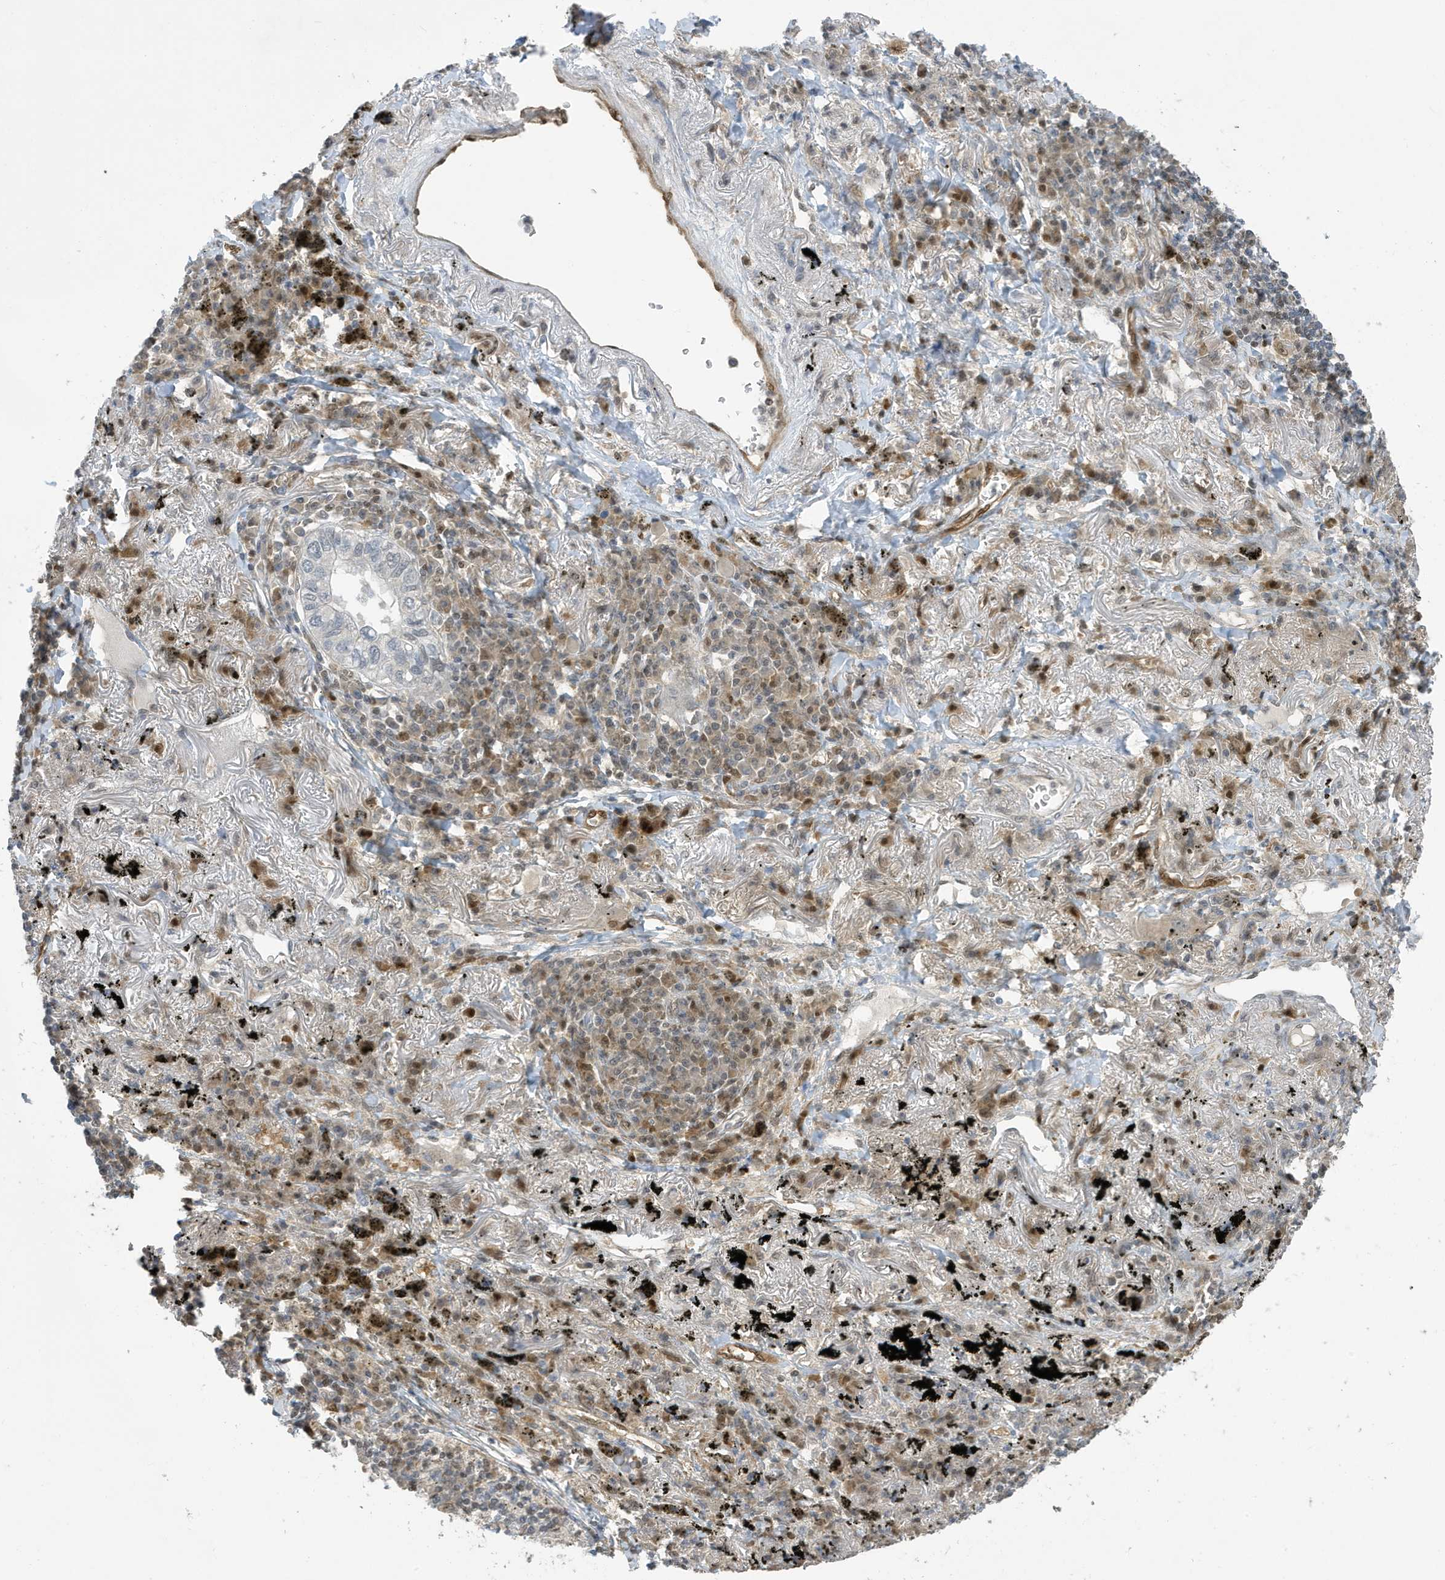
{"staining": {"intensity": "negative", "quantity": "none", "location": "none"}, "tissue": "lung cancer", "cell_type": "Tumor cells", "image_type": "cancer", "snomed": [{"axis": "morphology", "description": "Adenocarcinoma, NOS"}, {"axis": "topography", "description": "Lung"}], "caption": "Immunohistochemistry (IHC) of human lung cancer demonstrates no staining in tumor cells.", "gene": "NCOA7", "patient": {"sex": "male", "age": 65}}